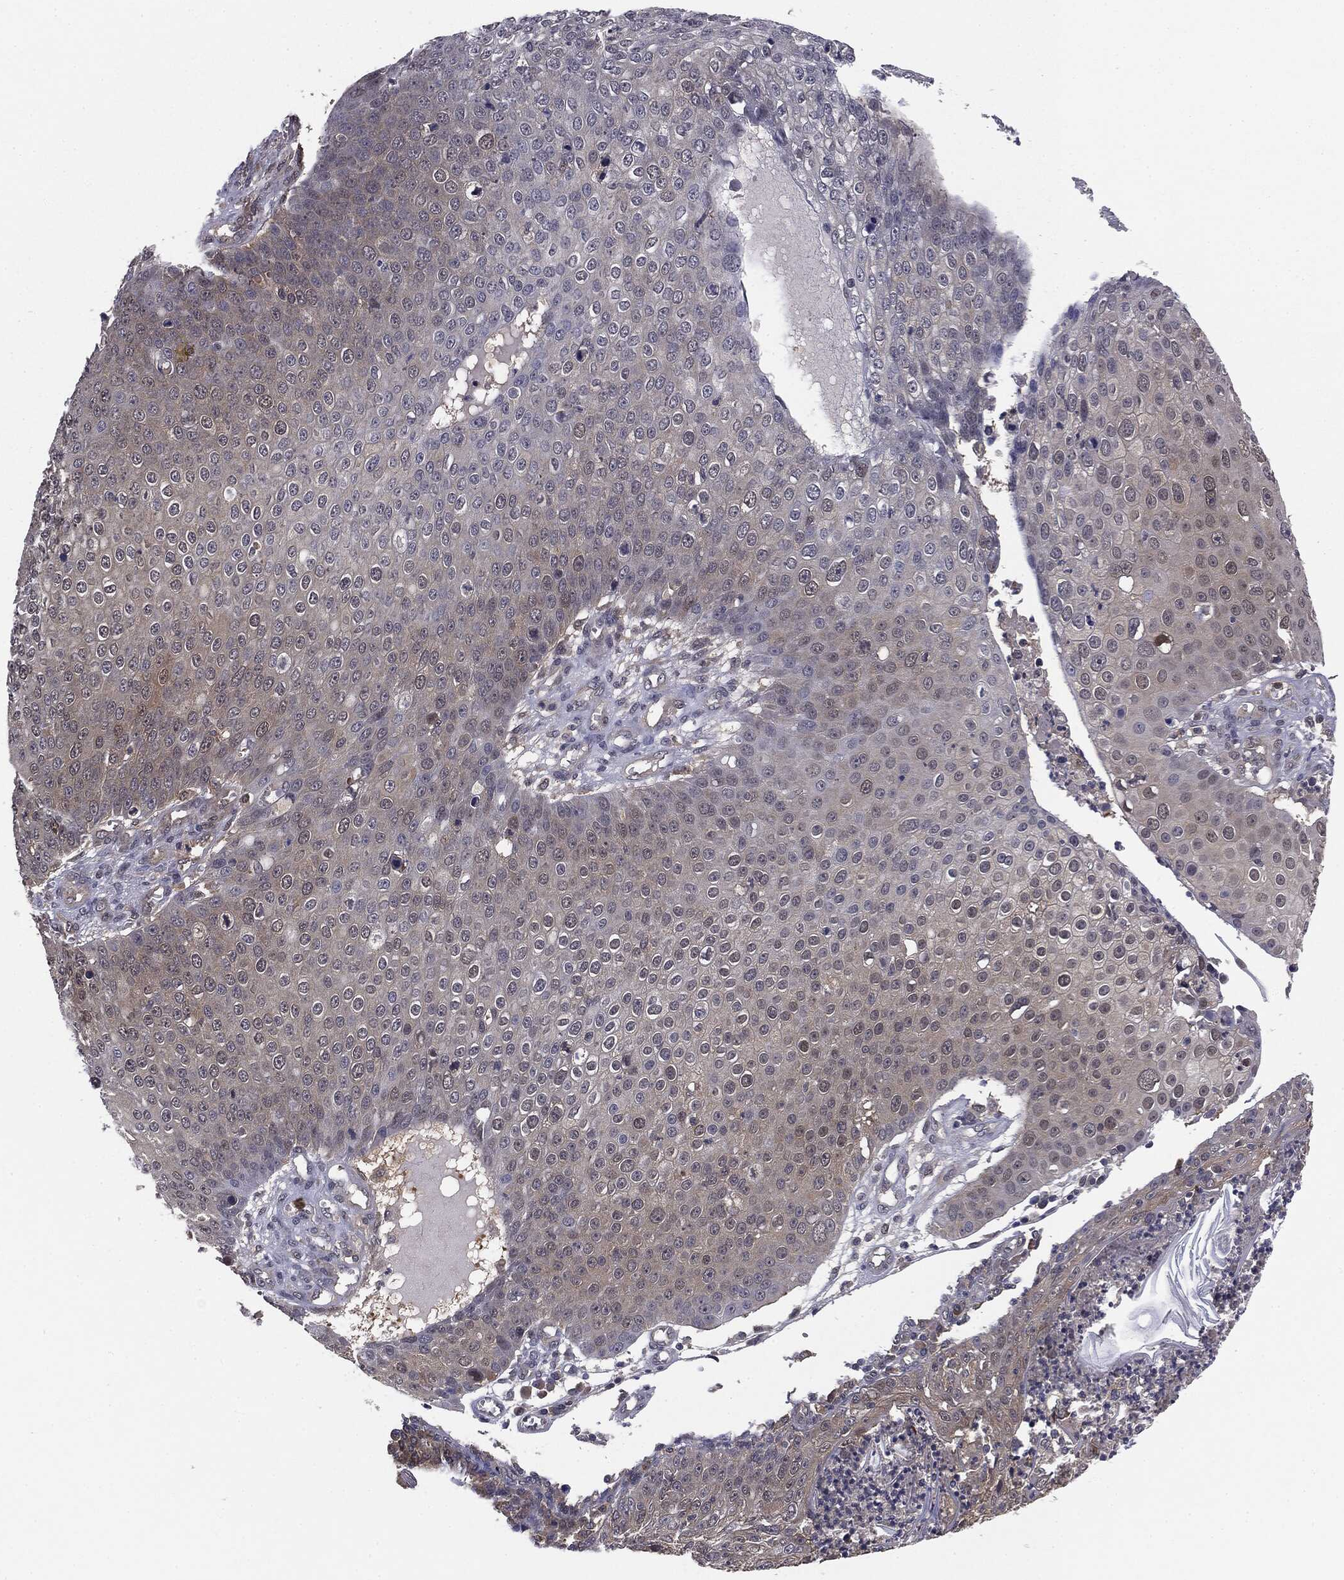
{"staining": {"intensity": "negative", "quantity": "none", "location": "none"}, "tissue": "skin cancer", "cell_type": "Tumor cells", "image_type": "cancer", "snomed": [{"axis": "morphology", "description": "Squamous cell carcinoma, NOS"}, {"axis": "topography", "description": "Skin"}], "caption": "Immunohistochemistry (IHC) of skin cancer (squamous cell carcinoma) demonstrates no staining in tumor cells.", "gene": "KRT7", "patient": {"sex": "male", "age": 71}}